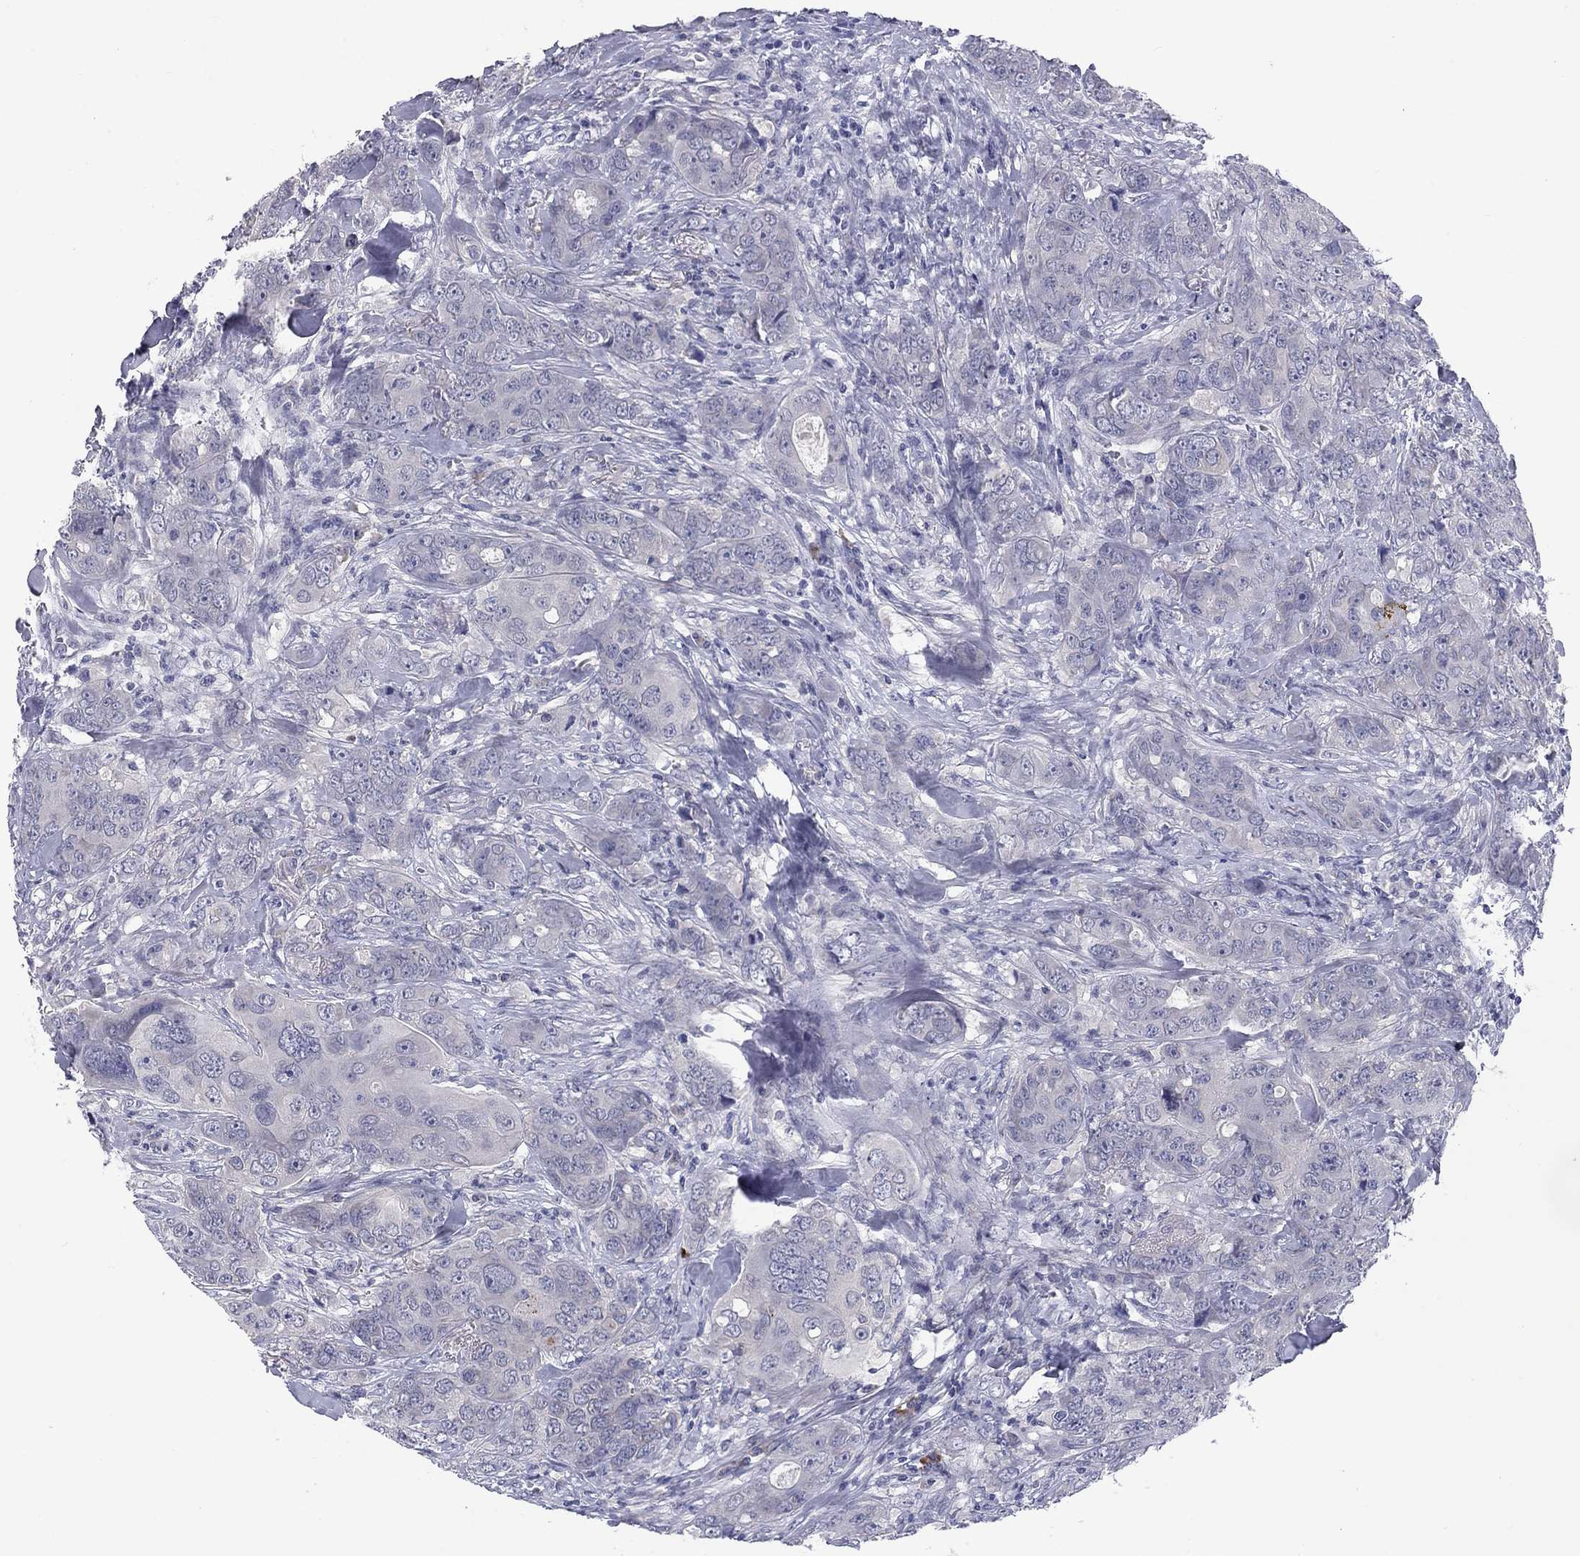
{"staining": {"intensity": "negative", "quantity": "none", "location": "none"}, "tissue": "breast cancer", "cell_type": "Tumor cells", "image_type": "cancer", "snomed": [{"axis": "morphology", "description": "Duct carcinoma"}, {"axis": "topography", "description": "Breast"}], "caption": "This is an immunohistochemistry (IHC) image of intraductal carcinoma (breast). There is no staining in tumor cells.", "gene": "CACNA1A", "patient": {"sex": "female", "age": 43}}